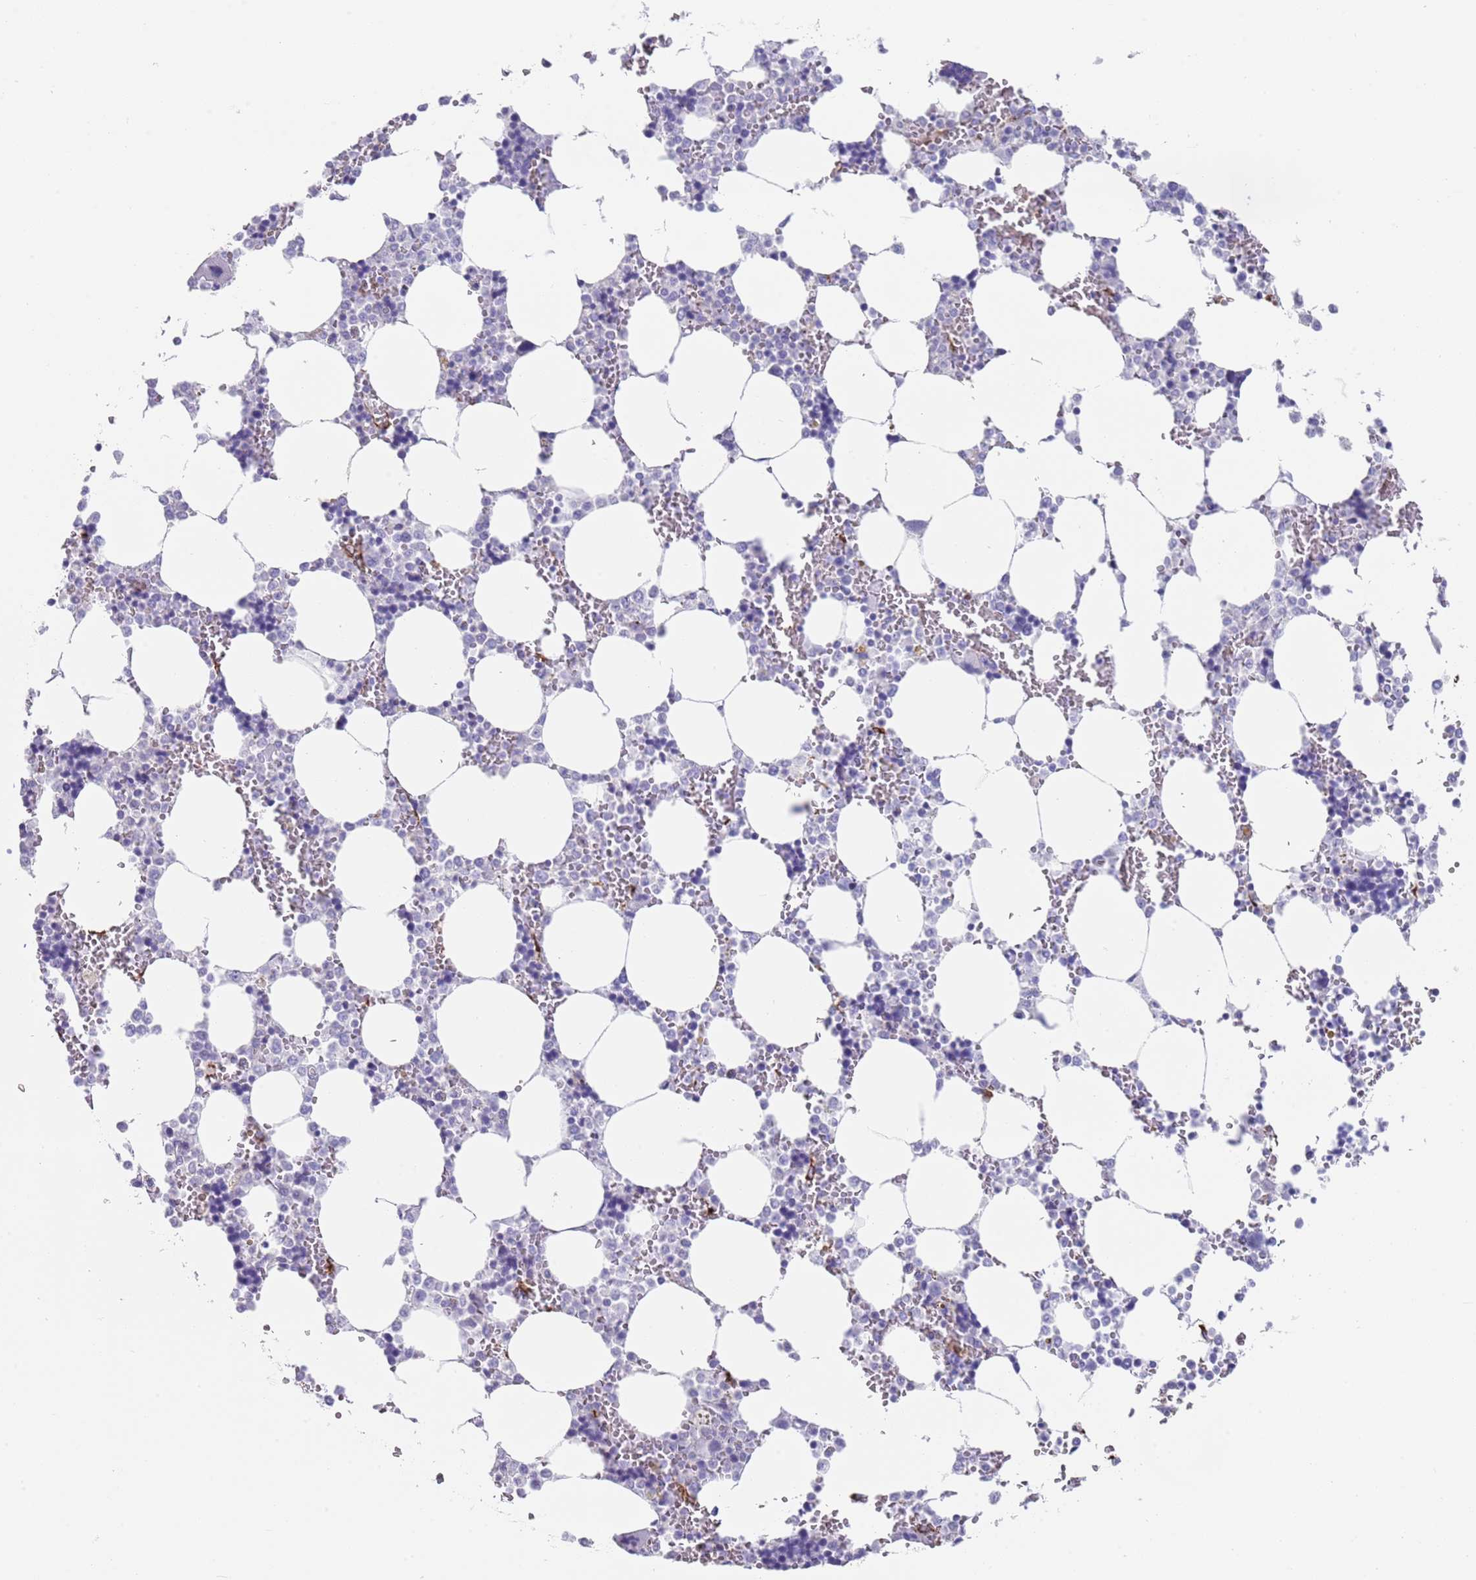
{"staining": {"intensity": "negative", "quantity": "none", "location": "none"}, "tissue": "bone marrow", "cell_type": "Hematopoietic cells", "image_type": "normal", "snomed": [{"axis": "morphology", "description": "Normal tissue, NOS"}, {"axis": "topography", "description": "Bone marrow"}], "caption": "High magnification brightfield microscopy of normal bone marrow stained with DAB (brown) and counterstained with hematoxylin (blue): hematopoietic cells show no significant staining. (DAB immunohistochemistry (IHC), high magnification).", "gene": "CPXM2", "patient": {"sex": "male", "age": 64}}